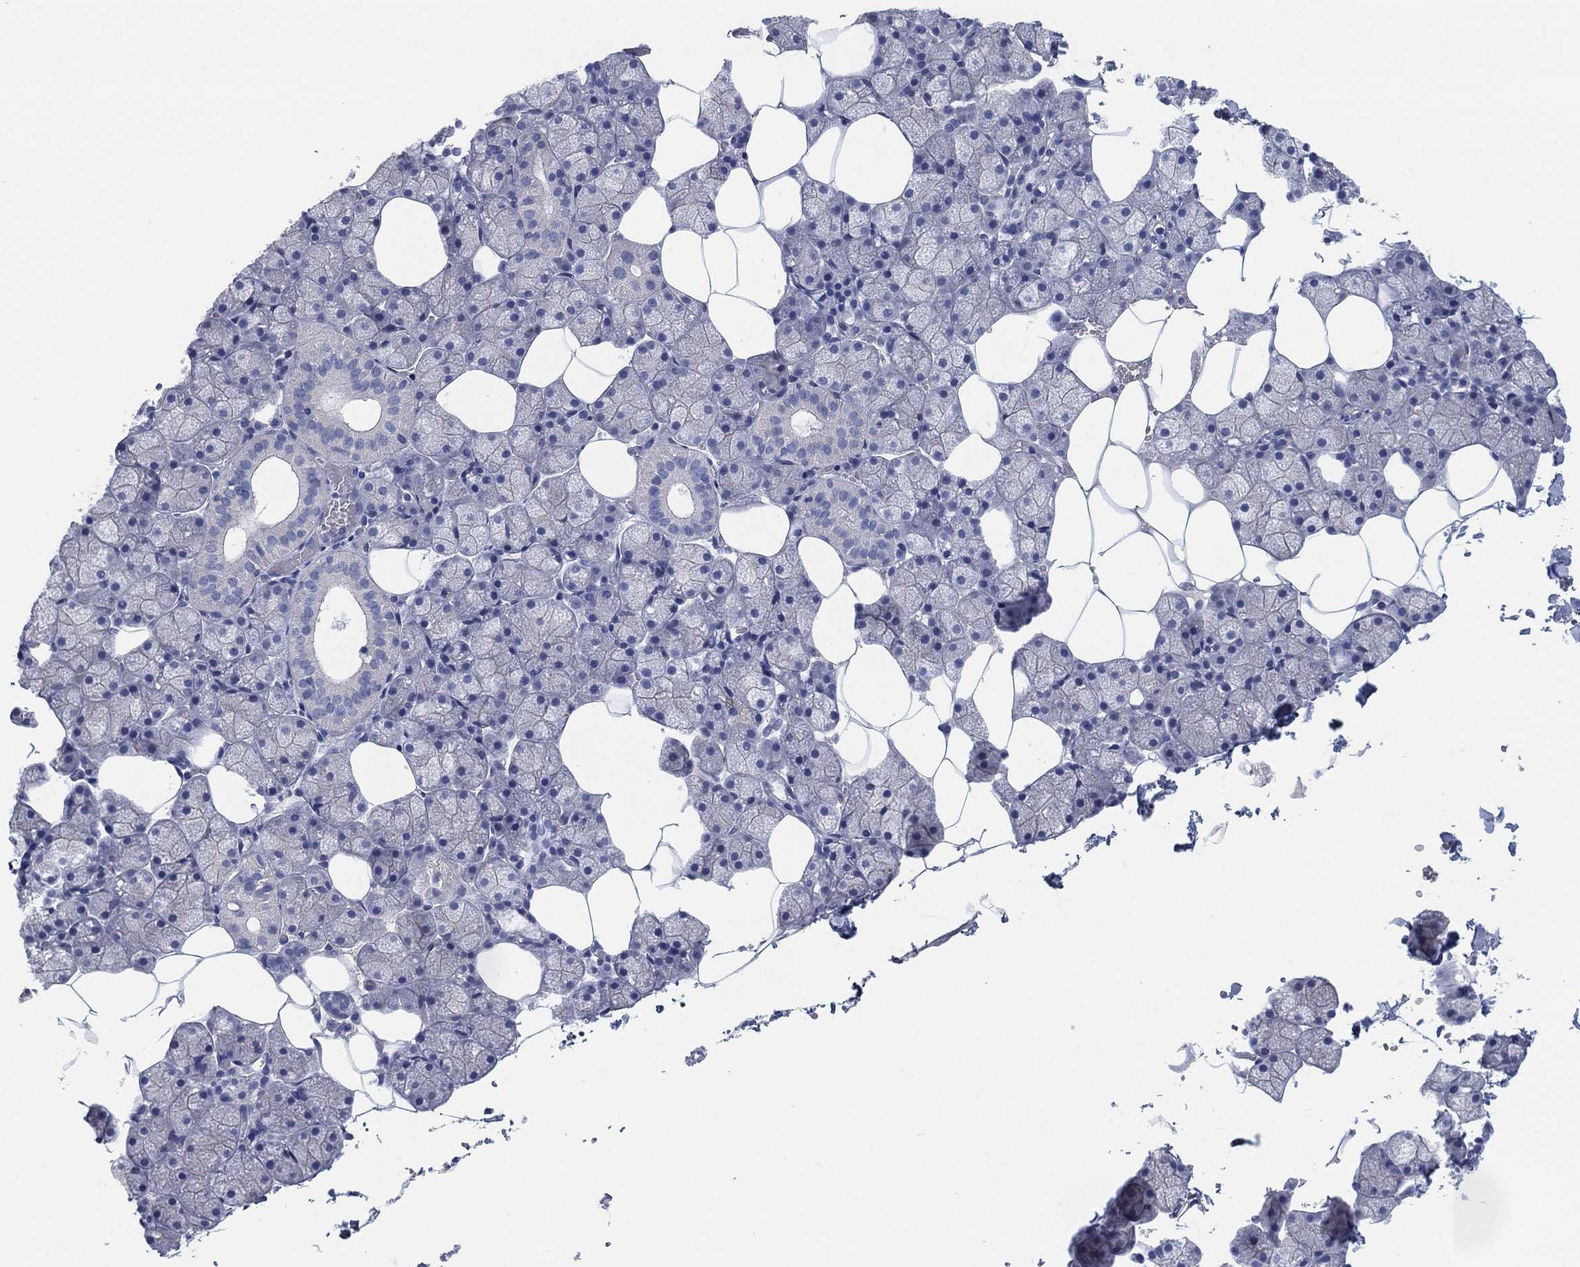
{"staining": {"intensity": "negative", "quantity": "none", "location": "none"}, "tissue": "salivary gland", "cell_type": "Glandular cells", "image_type": "normal", "snomed": [{"axis": "morphology", "description": "Normal tissue, NOS"}, {"axis": "topography", "description": "Salivary gland"}], "caption": "Image shows no significant protein positivity in glandular cells of unremarkable salivary gland.", "gene": "CCDC70", "patient": {"sex": "male", "age": 38}}